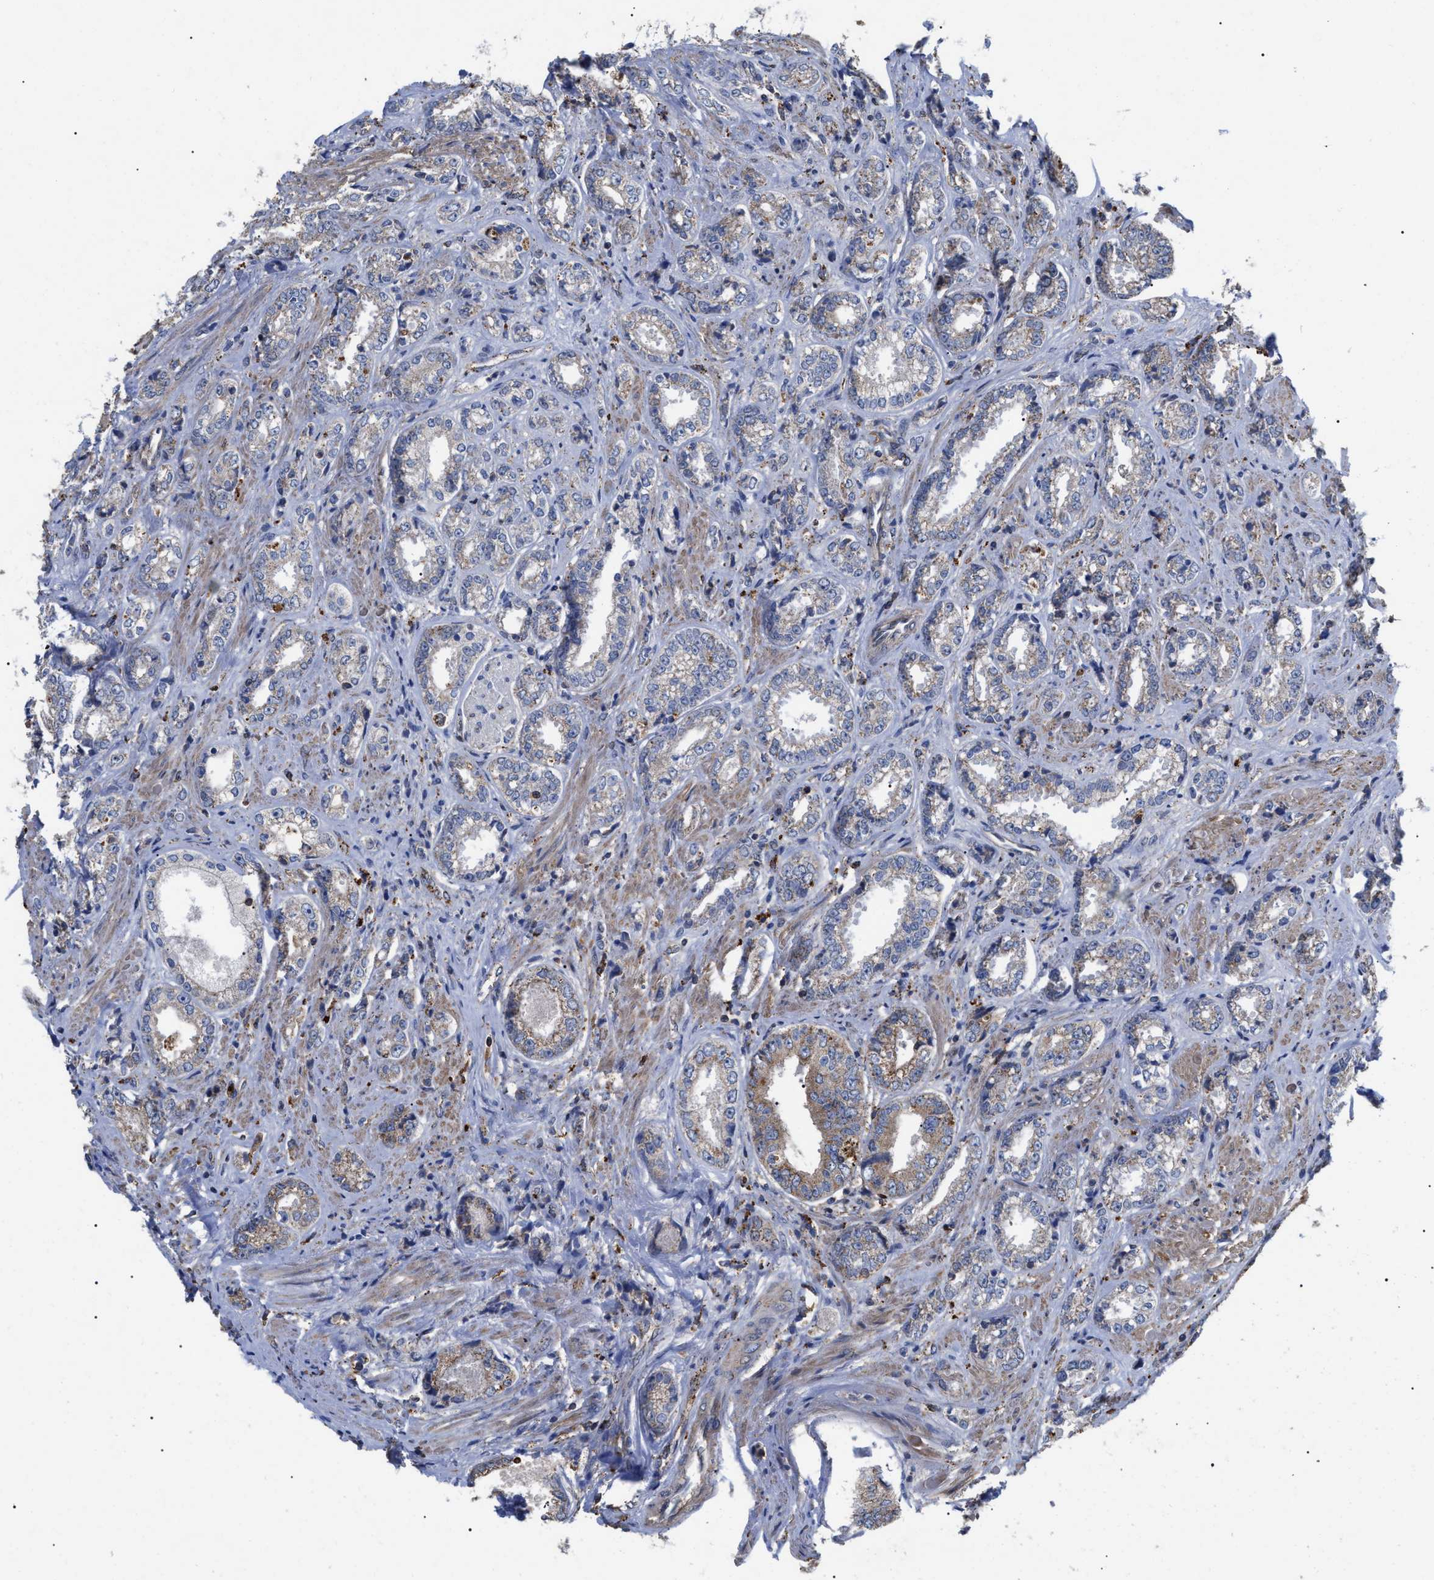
{"staining": {"intensity": "weak", "quantity": "<25%", "location": "cytoplasmic/membranous"}, "tissue": "prostate cancer", "cell_type": "Tumor cells", "image_type": "cancer", "snomed": [{"axis": "morphology", "description": "Adenocarcinoma, High grade"}, {"axis": "topography", "description": "Prostate"}], "caption": "IHC of human adenocarcinoma (high-grade) (prostate) shows no positivity in tumor cells. (DAB (3,3'-diaminobenzidine) immunohistochemistry visualized using brightfield microscopy, high magnification).", "gene": "FAM171A2", "patient": {"sex": "male", "age": 61}}